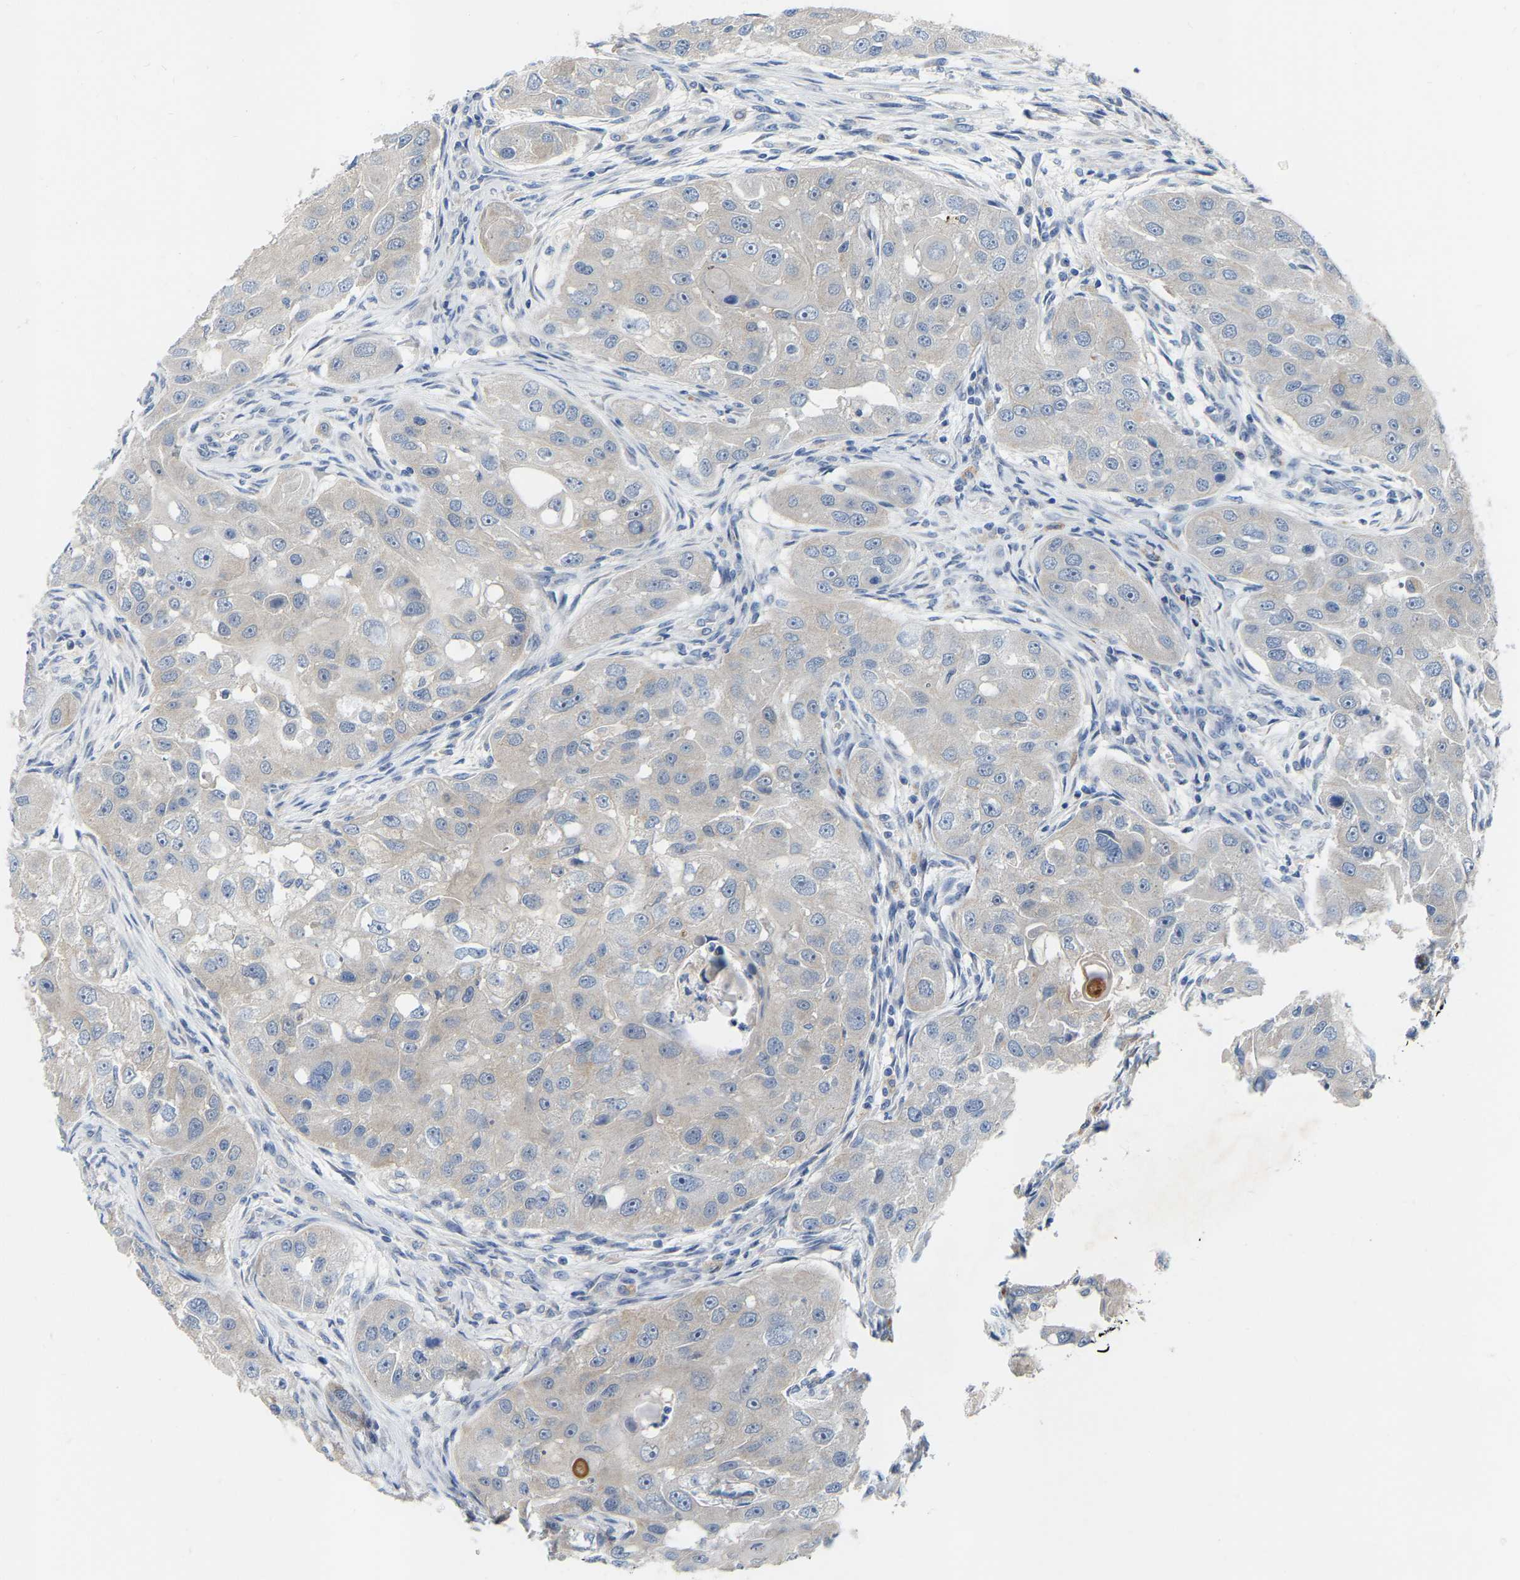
{"staining": {"intensity": "negative", "quantity": "none", "location": "none"}, "tissue": "head and neck cancer", "cell_type": "Tumor cells", "image_type": "cancer", "snomed": [{"axis": "morphology", "description": "Normal tissue, NOS"}, {"axis": "morphology", "description": "Squamous cell carcinoma, NOS"}, {"axis": "topography", "description": "Skeletal muscle"}, {"axis": "topography", "description": "Head-Neck"}], "caption": "IHC histopathology image of squamous cell carcinoma (head and neck) stained for a protein (brown), which displays no staining in tumor cells.", "gene": "WIPI2", "patient": {"sex": "male", "age": 51}}